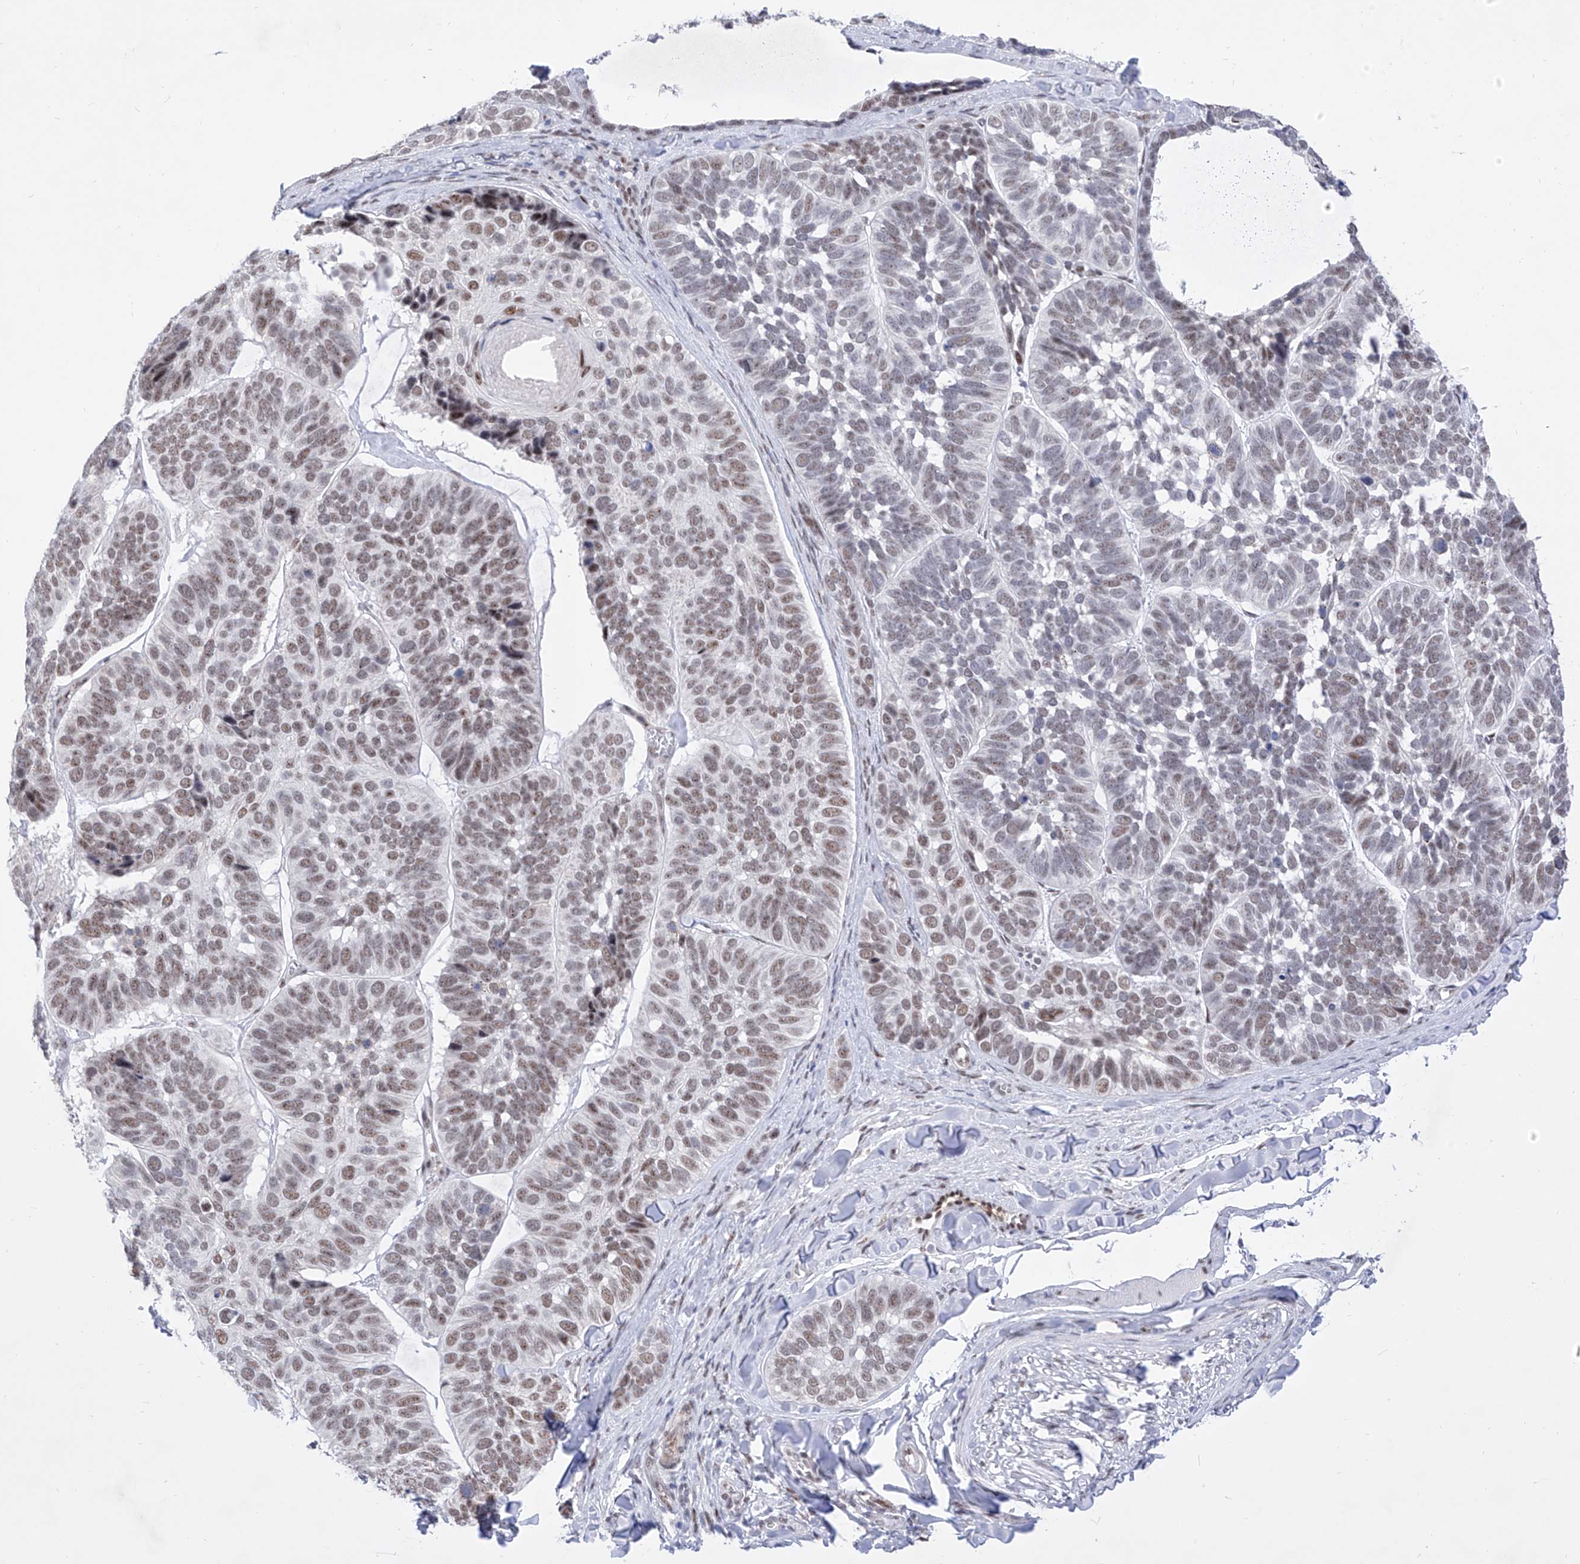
{"staining": {"intensity": "moderate", "quantity": "25%-75%", "location": "nuclear"}, "tissue": "skin cancer", "cell_type": "Tumor cells", "image_type": "cancer", "snomed": [{"axis": "morphology", "description": "Basal cell carcinoma"}, {"axis": "topography", "description": "Skin"}], "caption": "High-power microscopy captured an immunohistochemistry (IHC) photomicrograph of basal cell carcinoma (skin), revealing moderate nuclear expression in approximately 25%-75% of tumor cells.", "gene": "ATN1", "patient": {"sex": "male", "age": 62}}